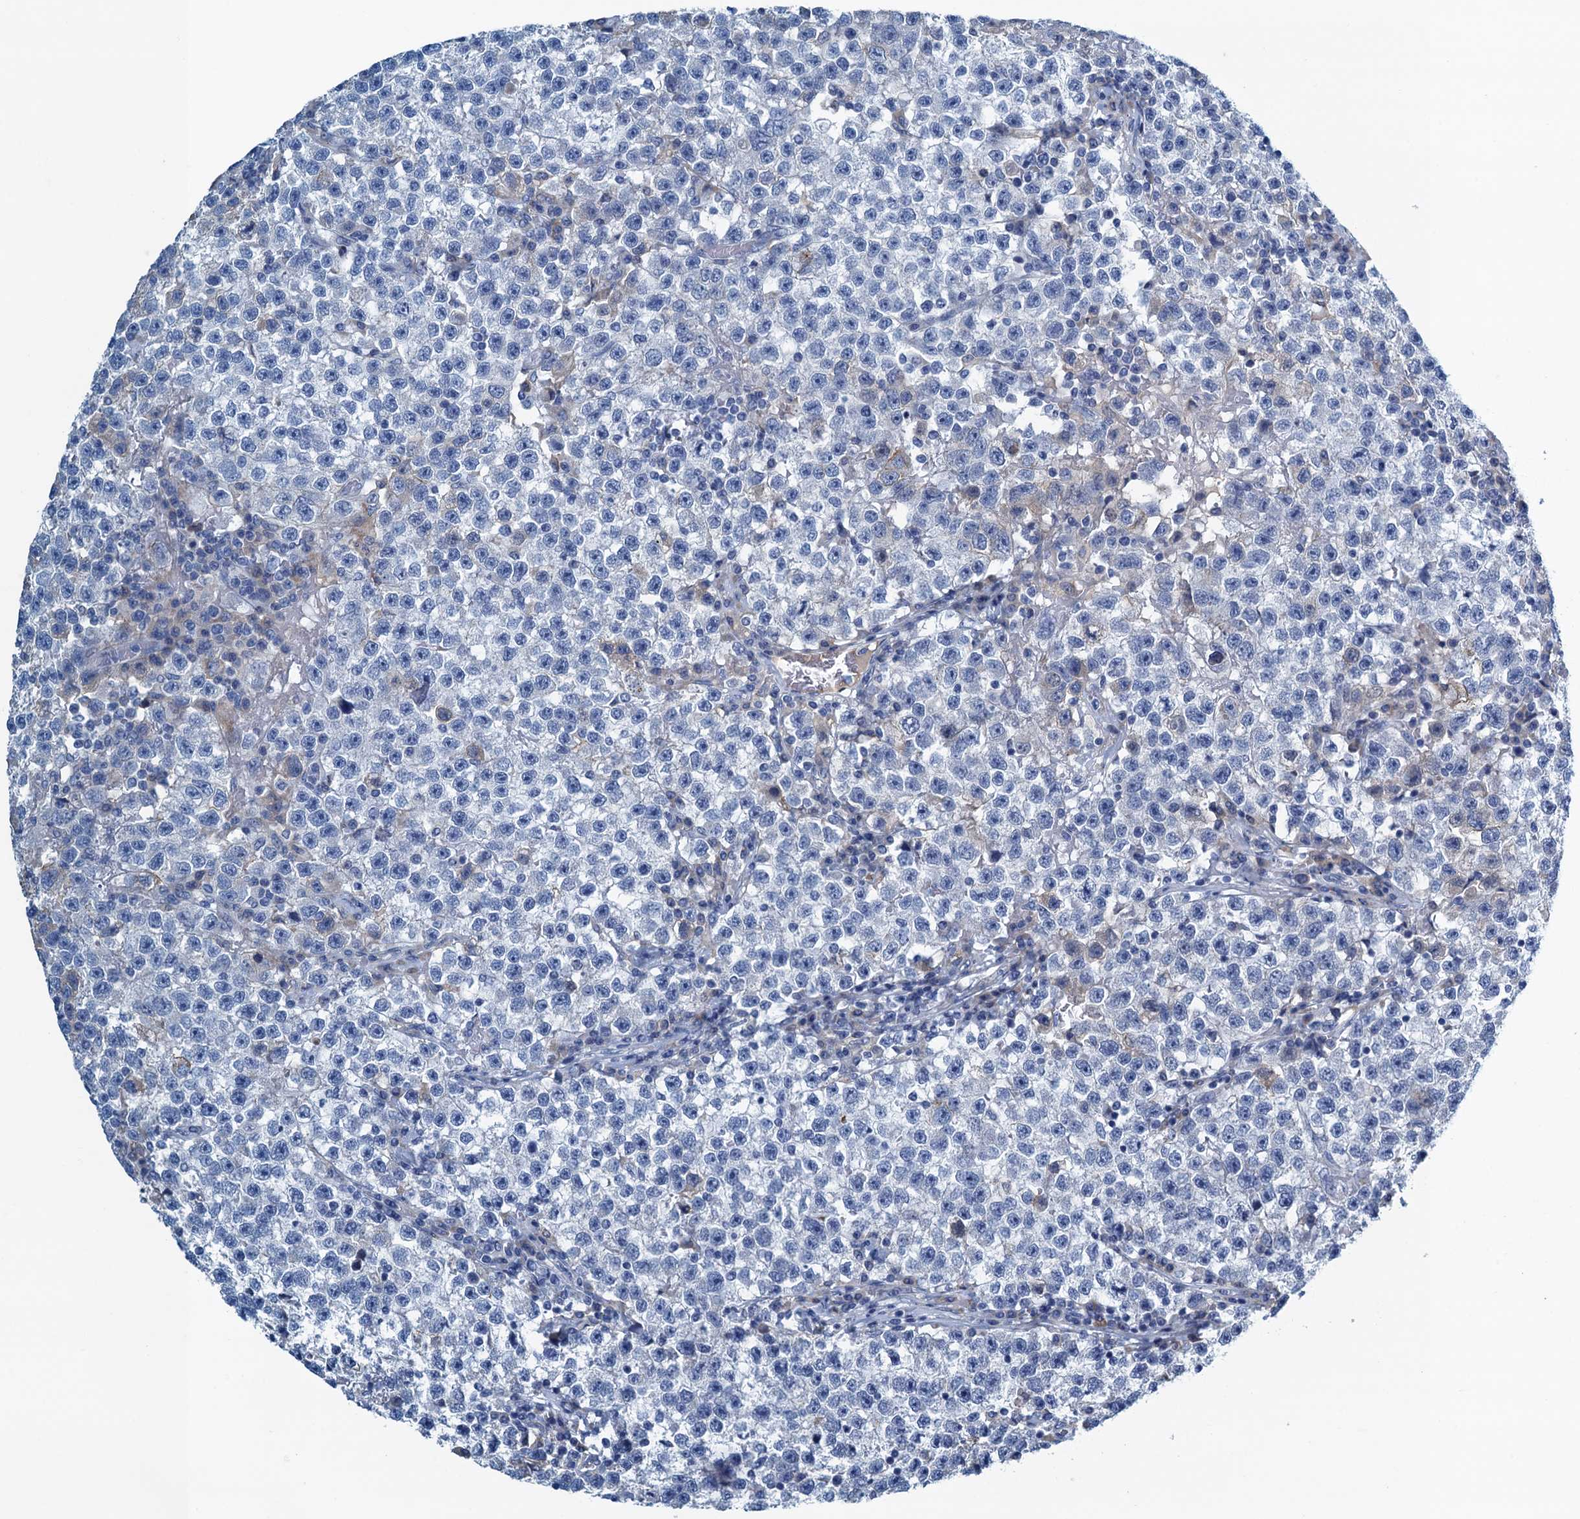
{"staining": {"intensity": "negative", "quantity": "none", "location": "none"}, "tissue": "testis cancer", "cell_type": "Tumor cells", "image_type": "cancer", "snomed": [{"axis": "morphology", "description": "Seminoma, NOS"}, {"axis": "topography", "description": "Testis"}], "caption": "Tumor cells show no significant staining in testis cancer.", "gene": "C10orf88", "patient": {"sex": "male", "age": 22}}